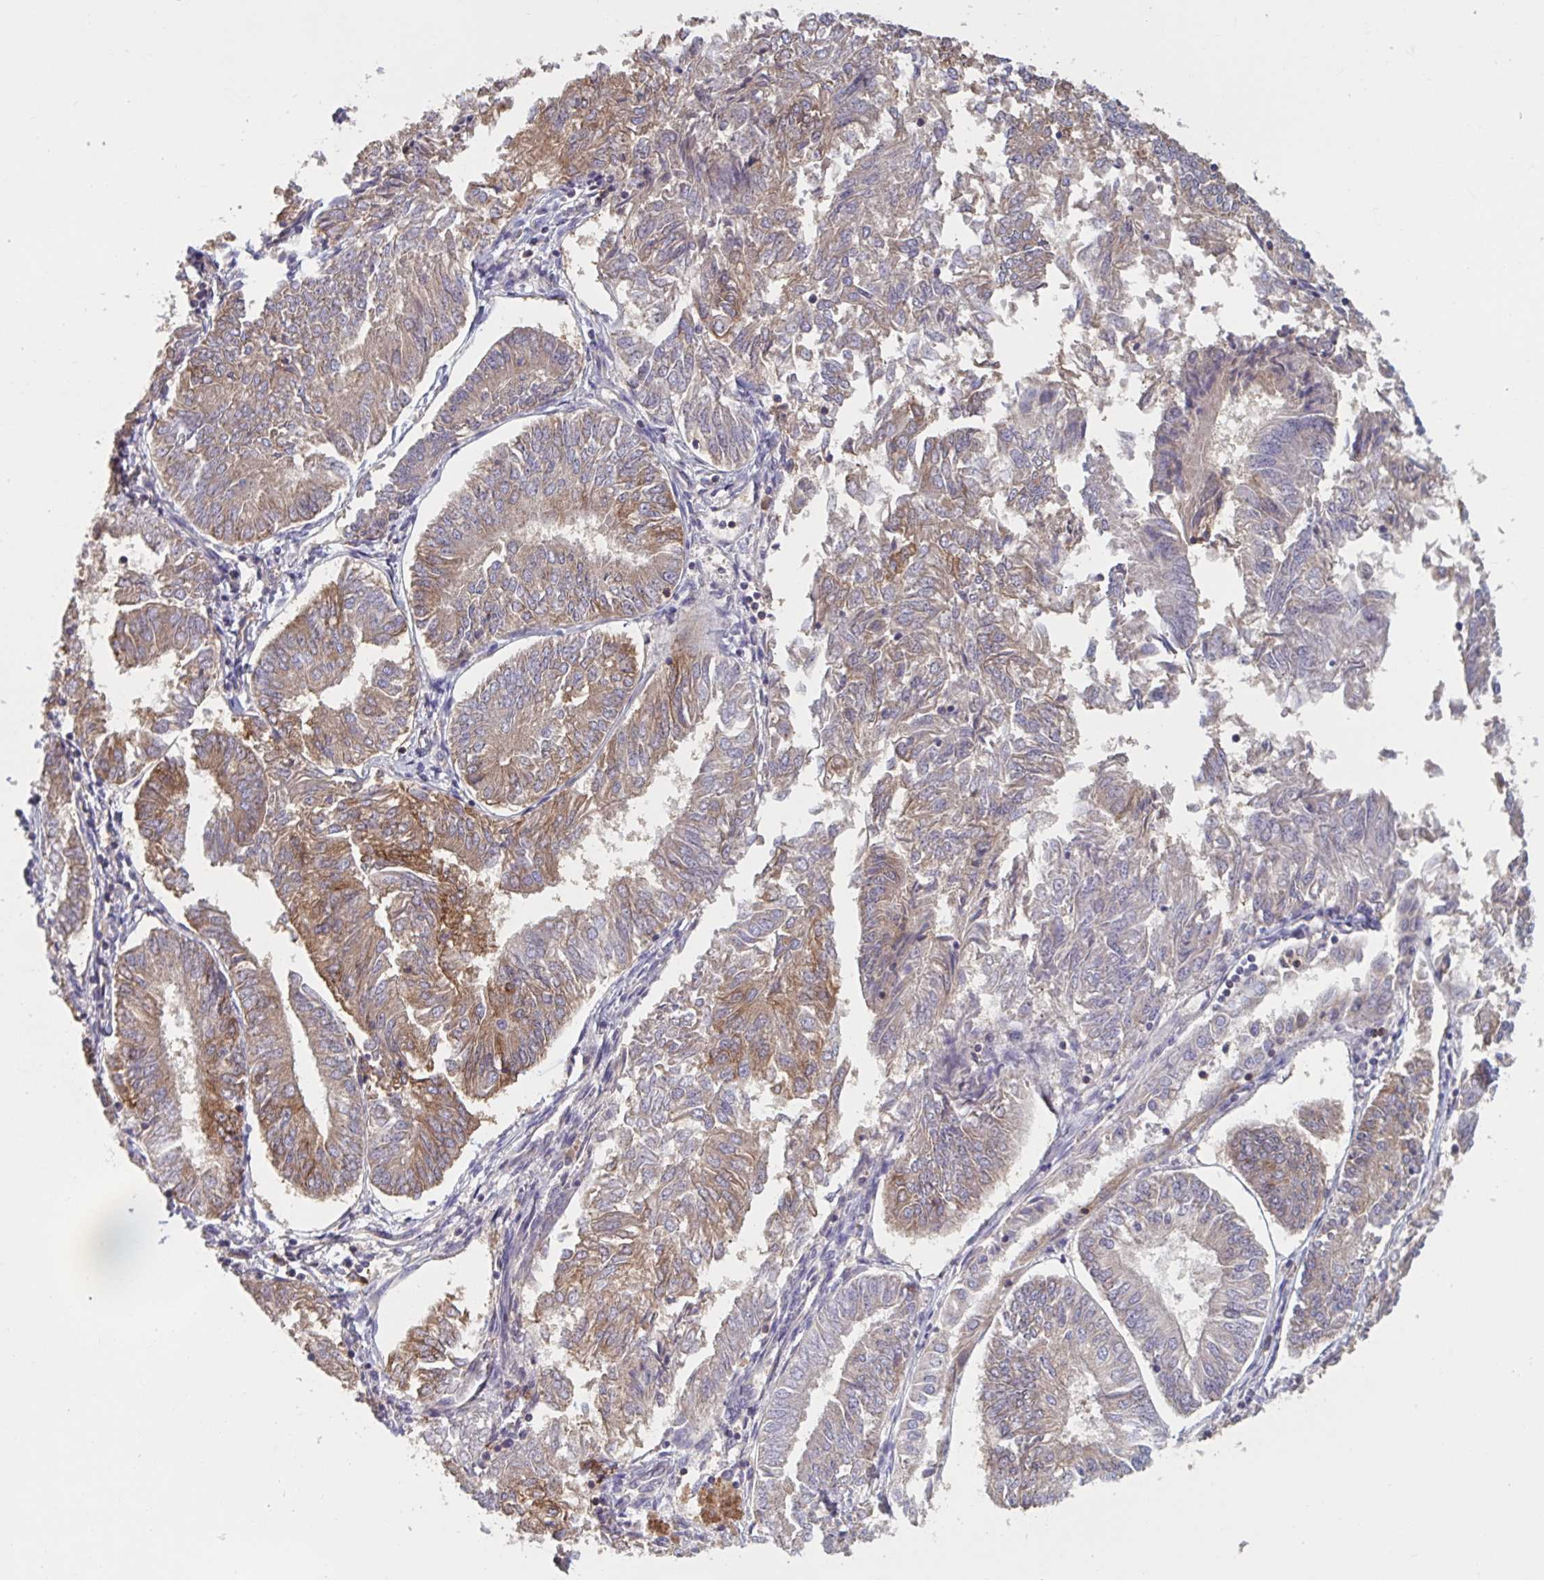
{"staining": {"intensity": "moderate", "quantity": "25%-75%", "location": "cytoplasmic/membranous"}, "tissue": "endometrial cancer", "cell_type": "Tumor cells", "image_type": "cancer", "snomed": [{"axis": "morphology", "description": "Adenocarcinoma, NOS"}, {"axis": "topography", "description": "Endometrium"}], "caption": "A photomicrograph of endometrial cancer stained for a protein demonstrates moderate cytoplasmic/membranous brown staining in tumor cells.", "gene": "CD1E", "patient": {"sex": "female", "age": 58}}